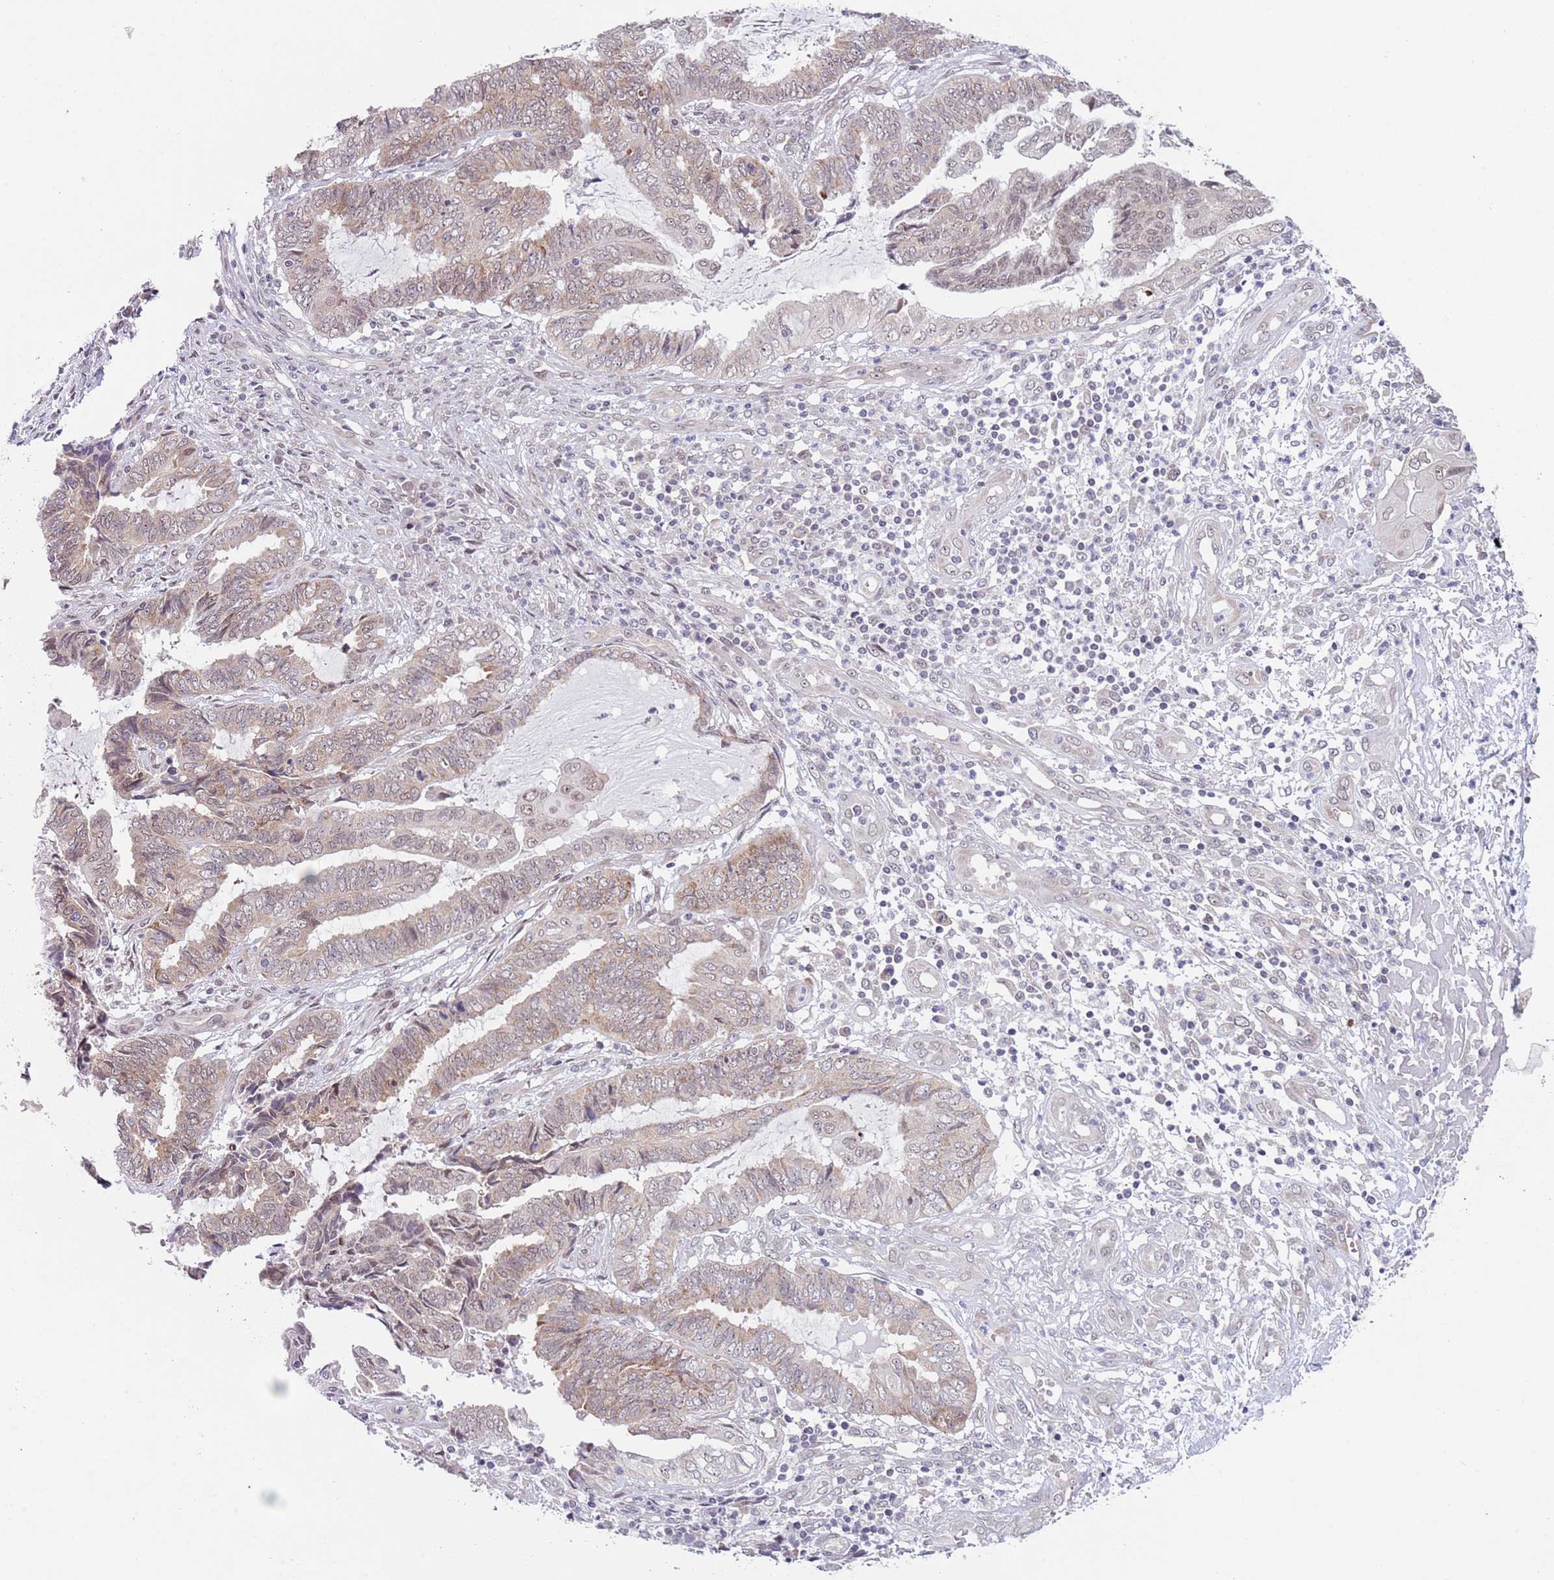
{"staining": {"intensity": "weak", "quantity": "25%-75%", "location": "cytoplasmic/membranous,nuclear"}, "tissue": "endometrial cancer", "cell_type": "Tumor cells", "image_type": "cancer", "snomed": [{"axis": "morphology", "description": "Adenocarcinoma, NOS"}, {"axis": "topography", "description": "Uterus"}, {"axis": "topography", "description": "Endometrium"}], "caption": "Endometrial cancer stained for a protein (brown) shows weak cytoplasmic/membranous and nuclear positive staining in approximately 25%-75% of tumor cells.", "gene": "SLC25A32", "patient": {"sex": "female", "age": 70}}